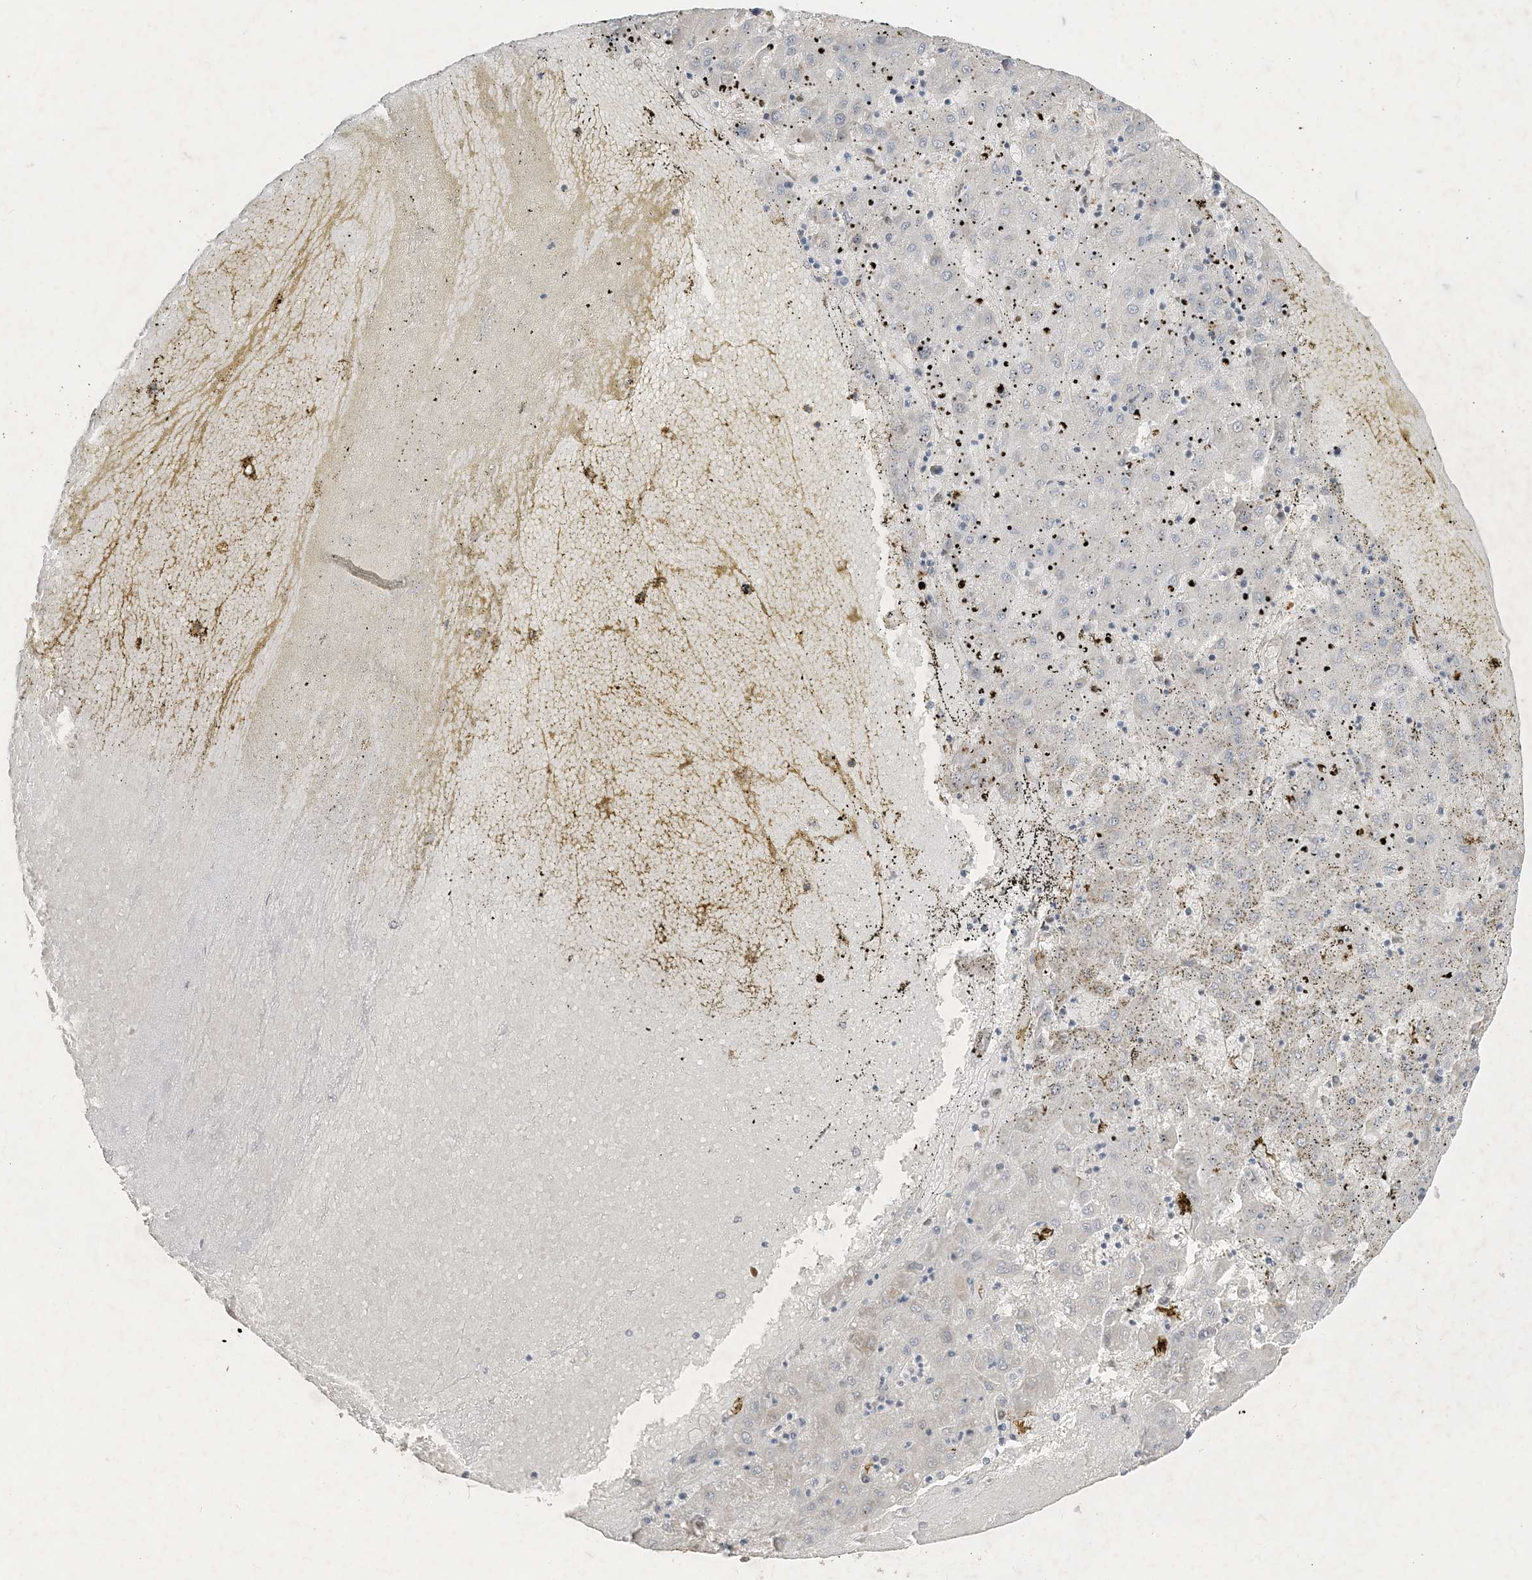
{"staining": {"intensity": "negative", "quantity": "none", "location": "none"}, "tissue": "liver cancer", "cell_type": "Tumor cells", "image_type": "cancer", "snomed": [{"axis": "morphology", "description": "Carcinoma, Hepatocellular, NOS"}, {"axis": "topography", "description": "Liver"}], "caption": "IHC of human liver hepatocellular carcinoma demonstrates no staining in tumor cells.", "gene": "CDS1", "patient": {"sex": "male", "age": 72}}